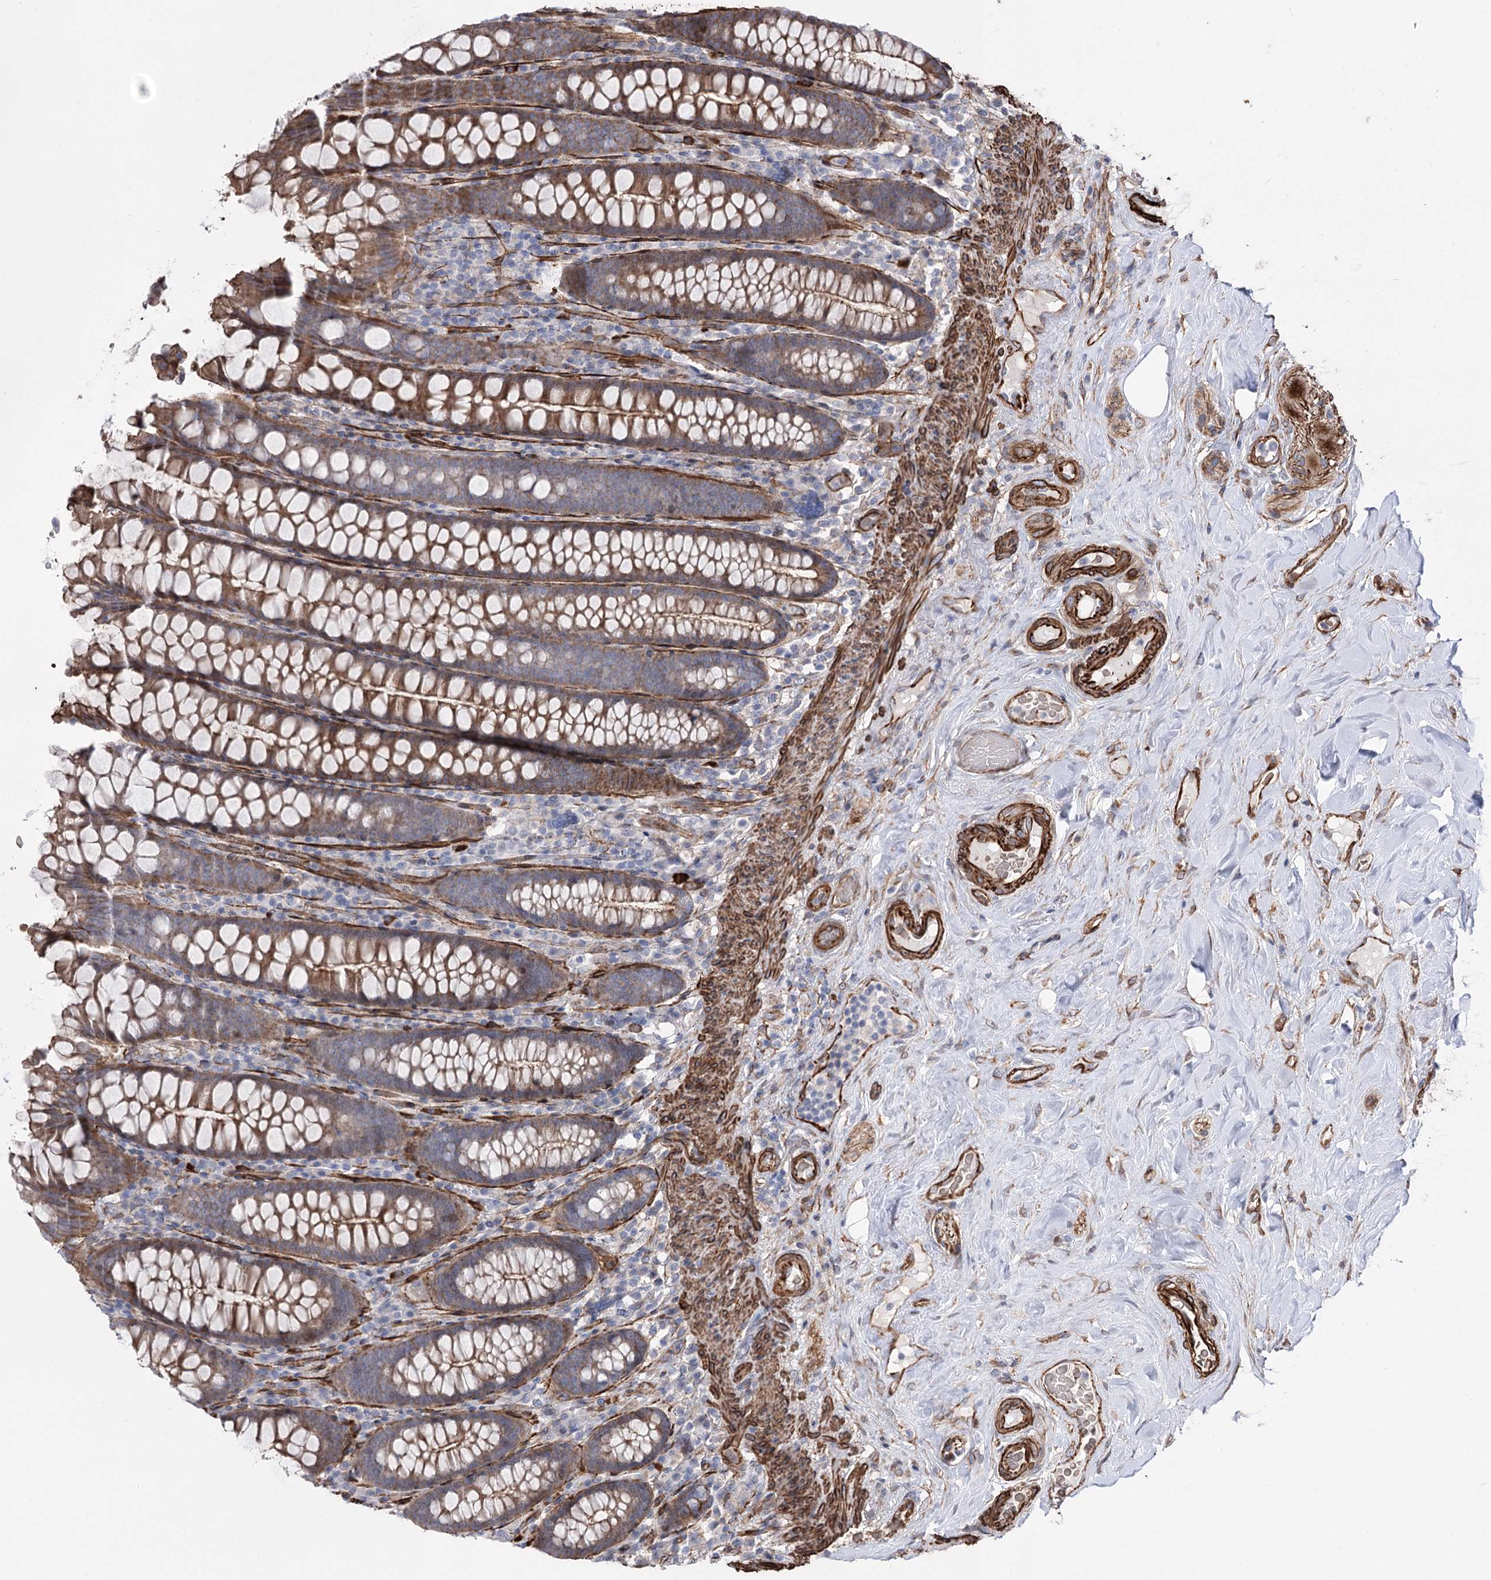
{"staining": {"intensity": "weak", "quantity": ">75%", "location": "cytoplasmic/membranous"}, "tissue": "colon", "cell_type": "Endothelial cells", "image_type": "normal", "snomed": [{"axis": "morphology", "description": "Normal tissue, NOS"}, {"axis": "topography", "description": "Colon"}], "caption": "This histopathology image displays immunohistochemistry (IHC) staining of unremarkable colon, with low weak cytoplasmic/membranous positivity in approximately >75% of endothelial cells.", "gene": "ARHGAP20", "patient": {"sex": "female", "age": 79}}